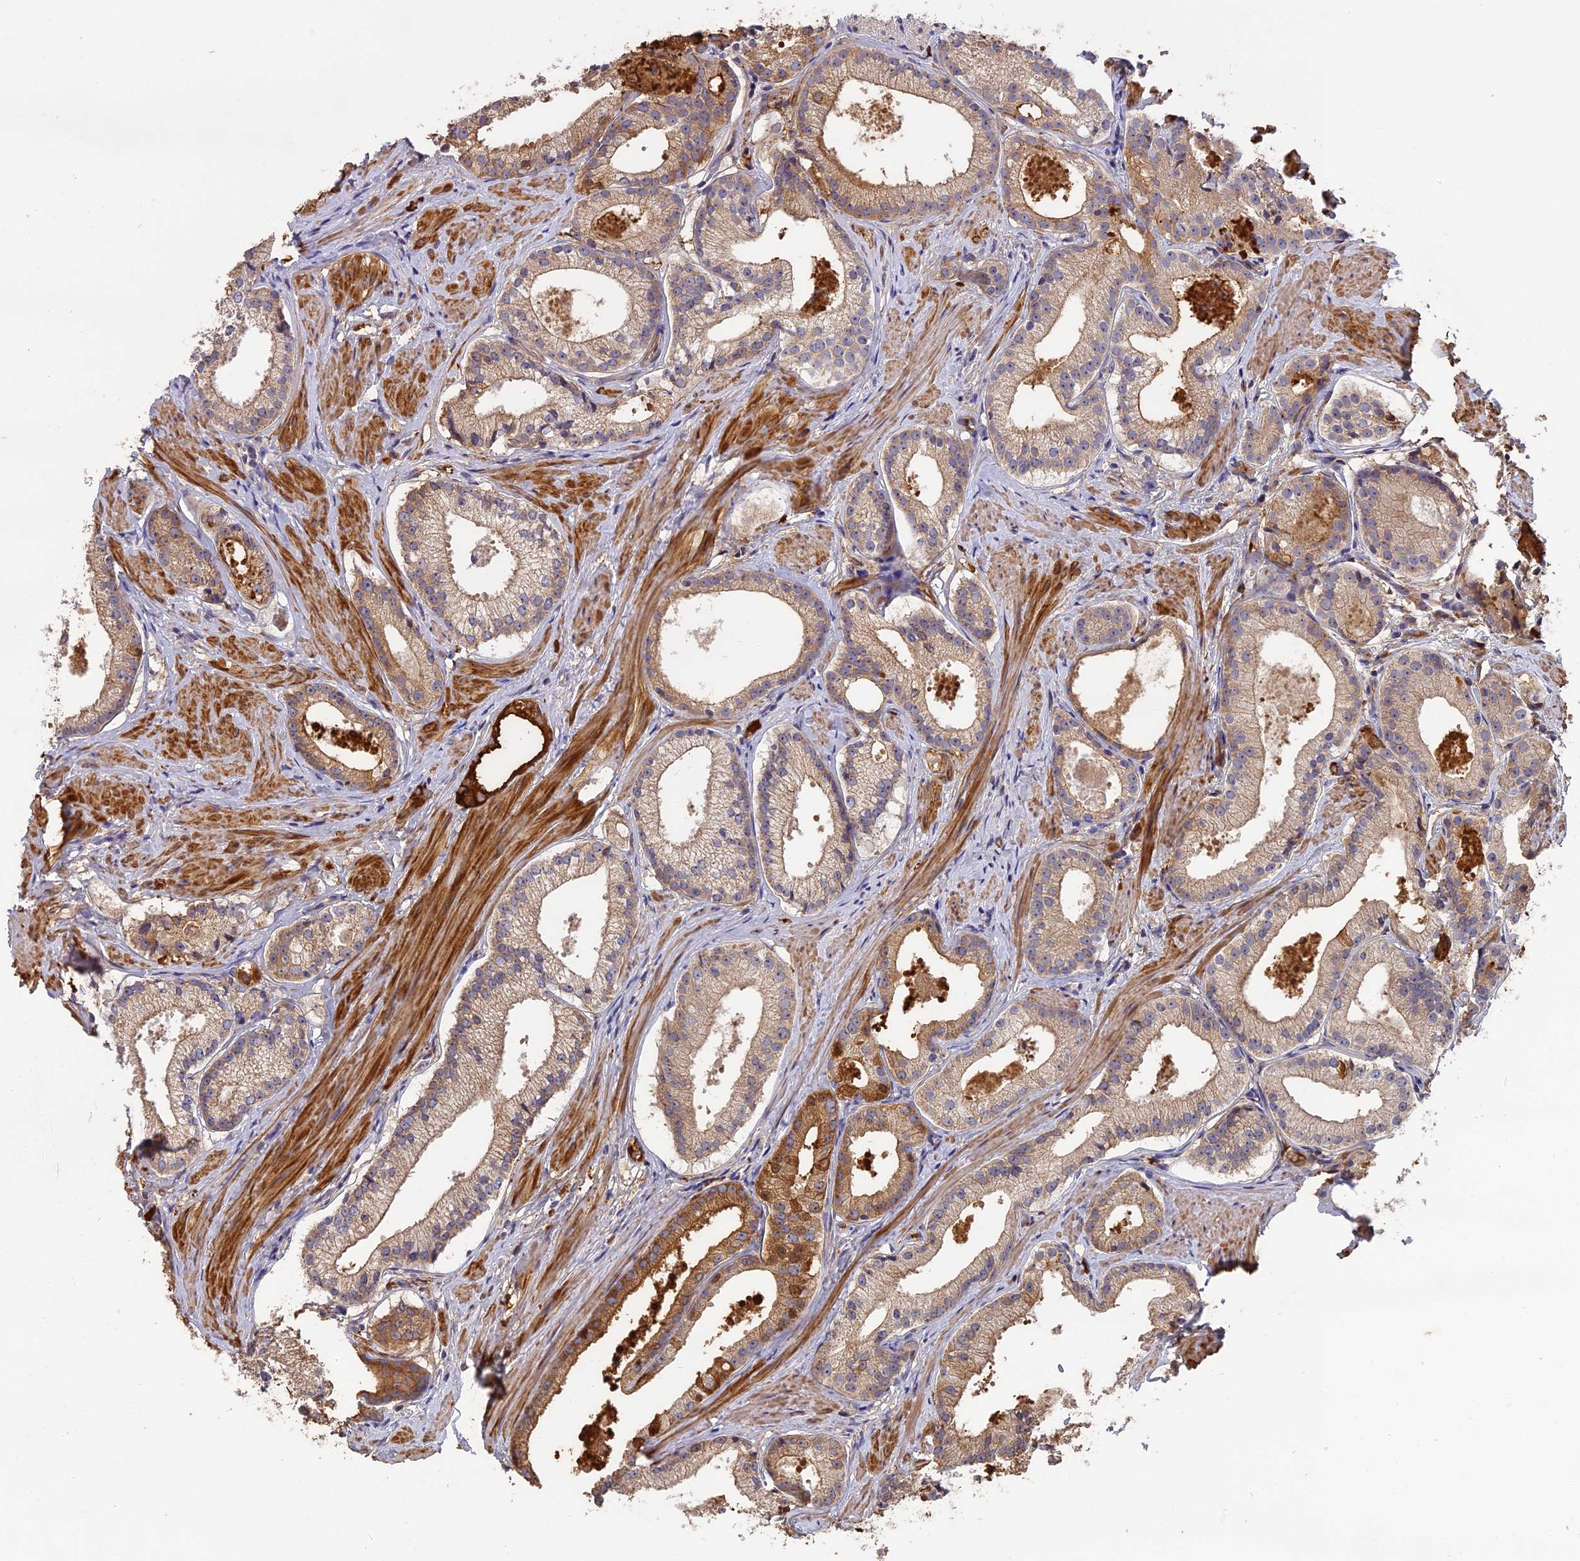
{"staining": {"intensity": "moderate", "quantity": "<25%", "location": "cytoplasmic/membranous"}, "tissue": "prostate cancer", "cell_type": "Tumor cells", "image_type": "cancer", "snomed": [{"axis": "morphology", "description": "Adenocarcinoma, Low grade"}, {"axis": "topography", "description": "Prostate"}], "caption": "Prostate cancer (low-grade adenocarcinoma) was stained to show a protein in brown. There is low levels of moderate cytoplasmic/membranous expression in about <25% of tumor cells. The staining was performed using DAB (3,3'-diaminobenzidine), with brown indicating positive protein expression. Nuclei are stained blue with hematoxylin.", "gene": "ERMAP", "patient": {"sex": "male", "age": 57}}